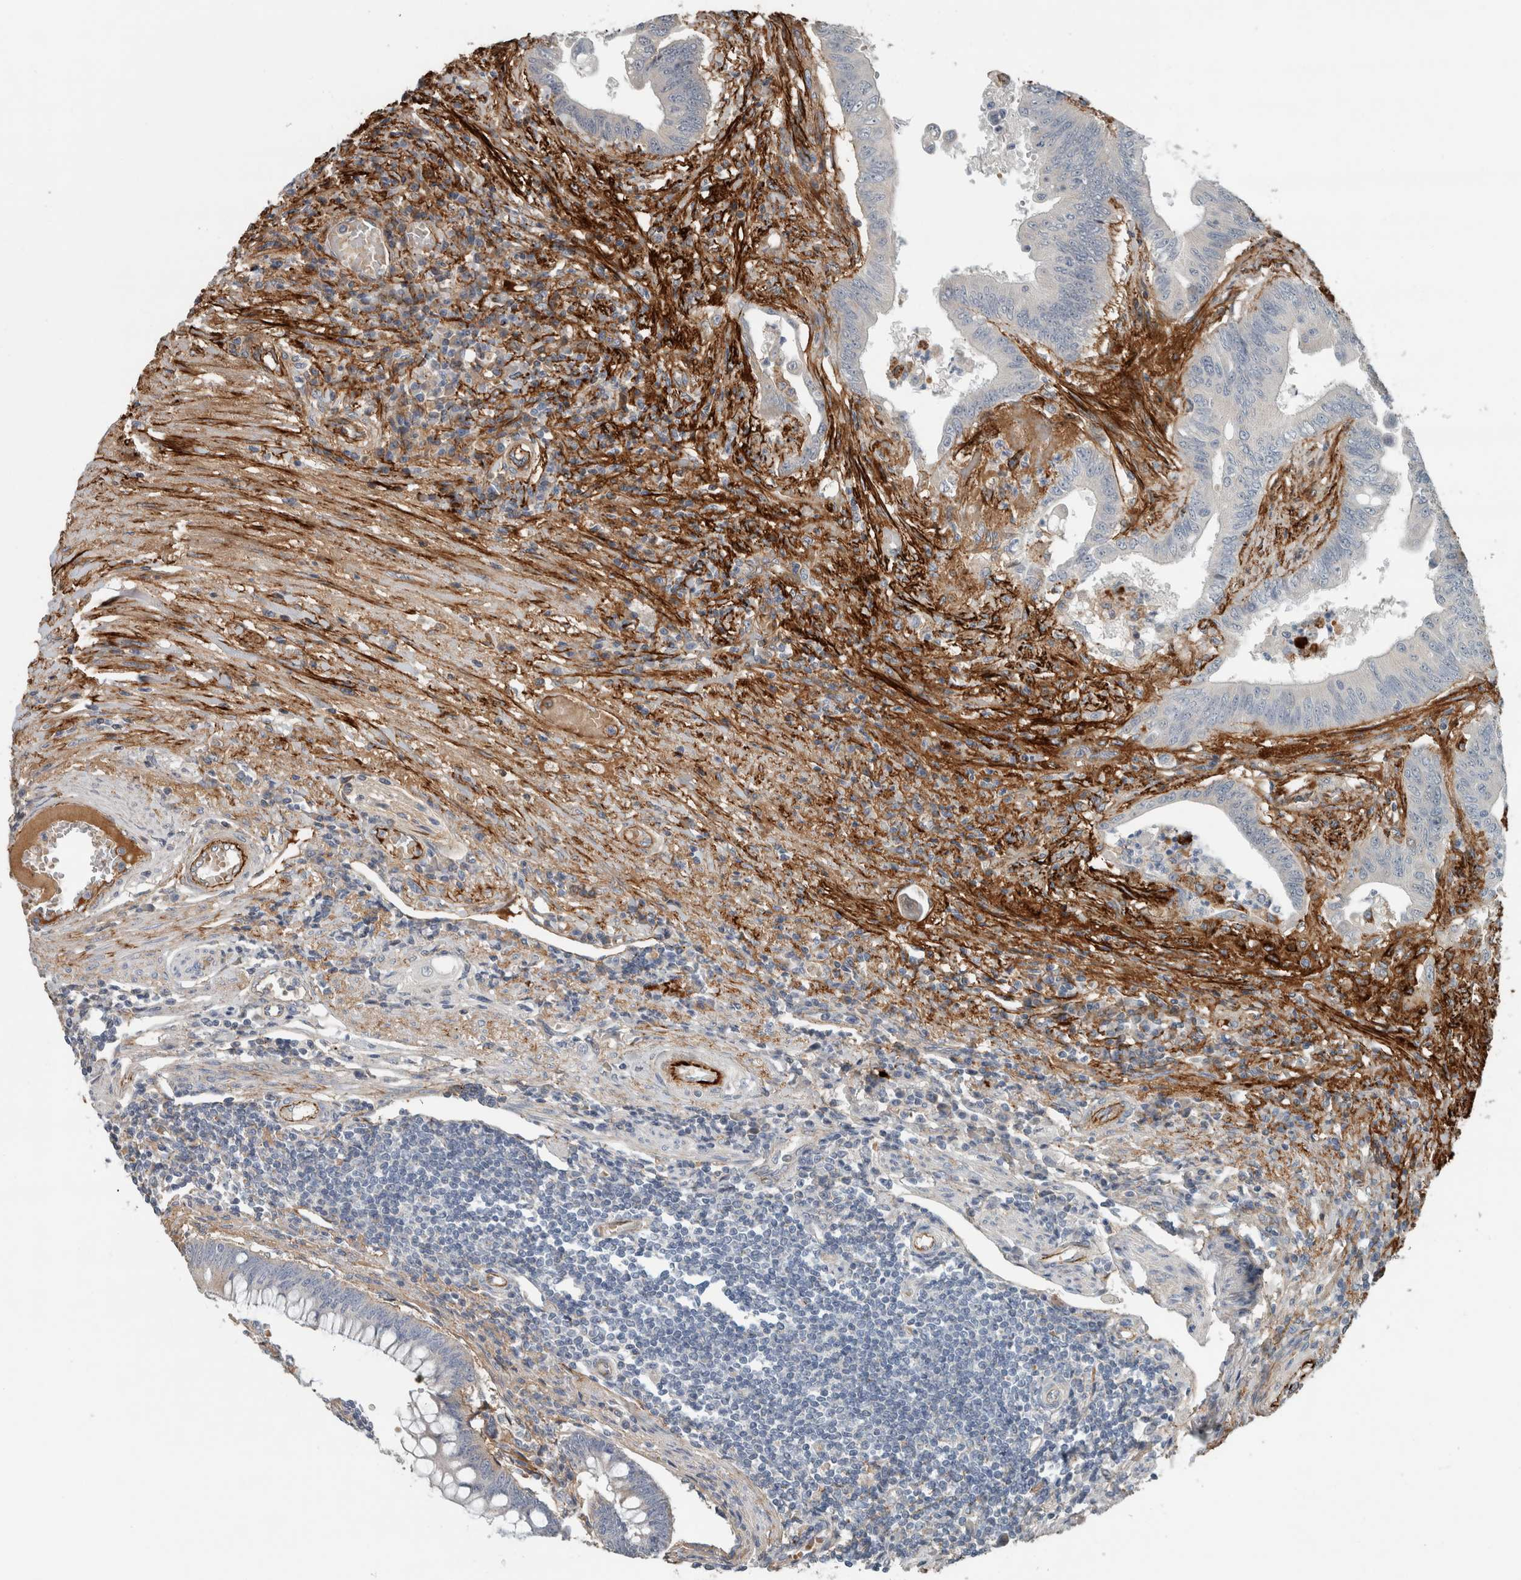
{"staining": {"intensity": "negative", "quantity": "none", "location": "none"}, "tissue": "colorectal cancer", "cell_type": "Tumor cells", "image_type": "cancer", "snomed": [{"axis": "morphology", "description": "Adenoma, NOS"}, {"axis": "morphology", "description": "Adenocarcinoma, NOS"}, {"axis": "topography", "description": "Colon"}], "caption": "Human colorectal cancer stained for a protein using immunohistochemistry shows no positivity in tumor cells.", "gene": "FN1", "patient": {"sex": "male", "age": 79}}